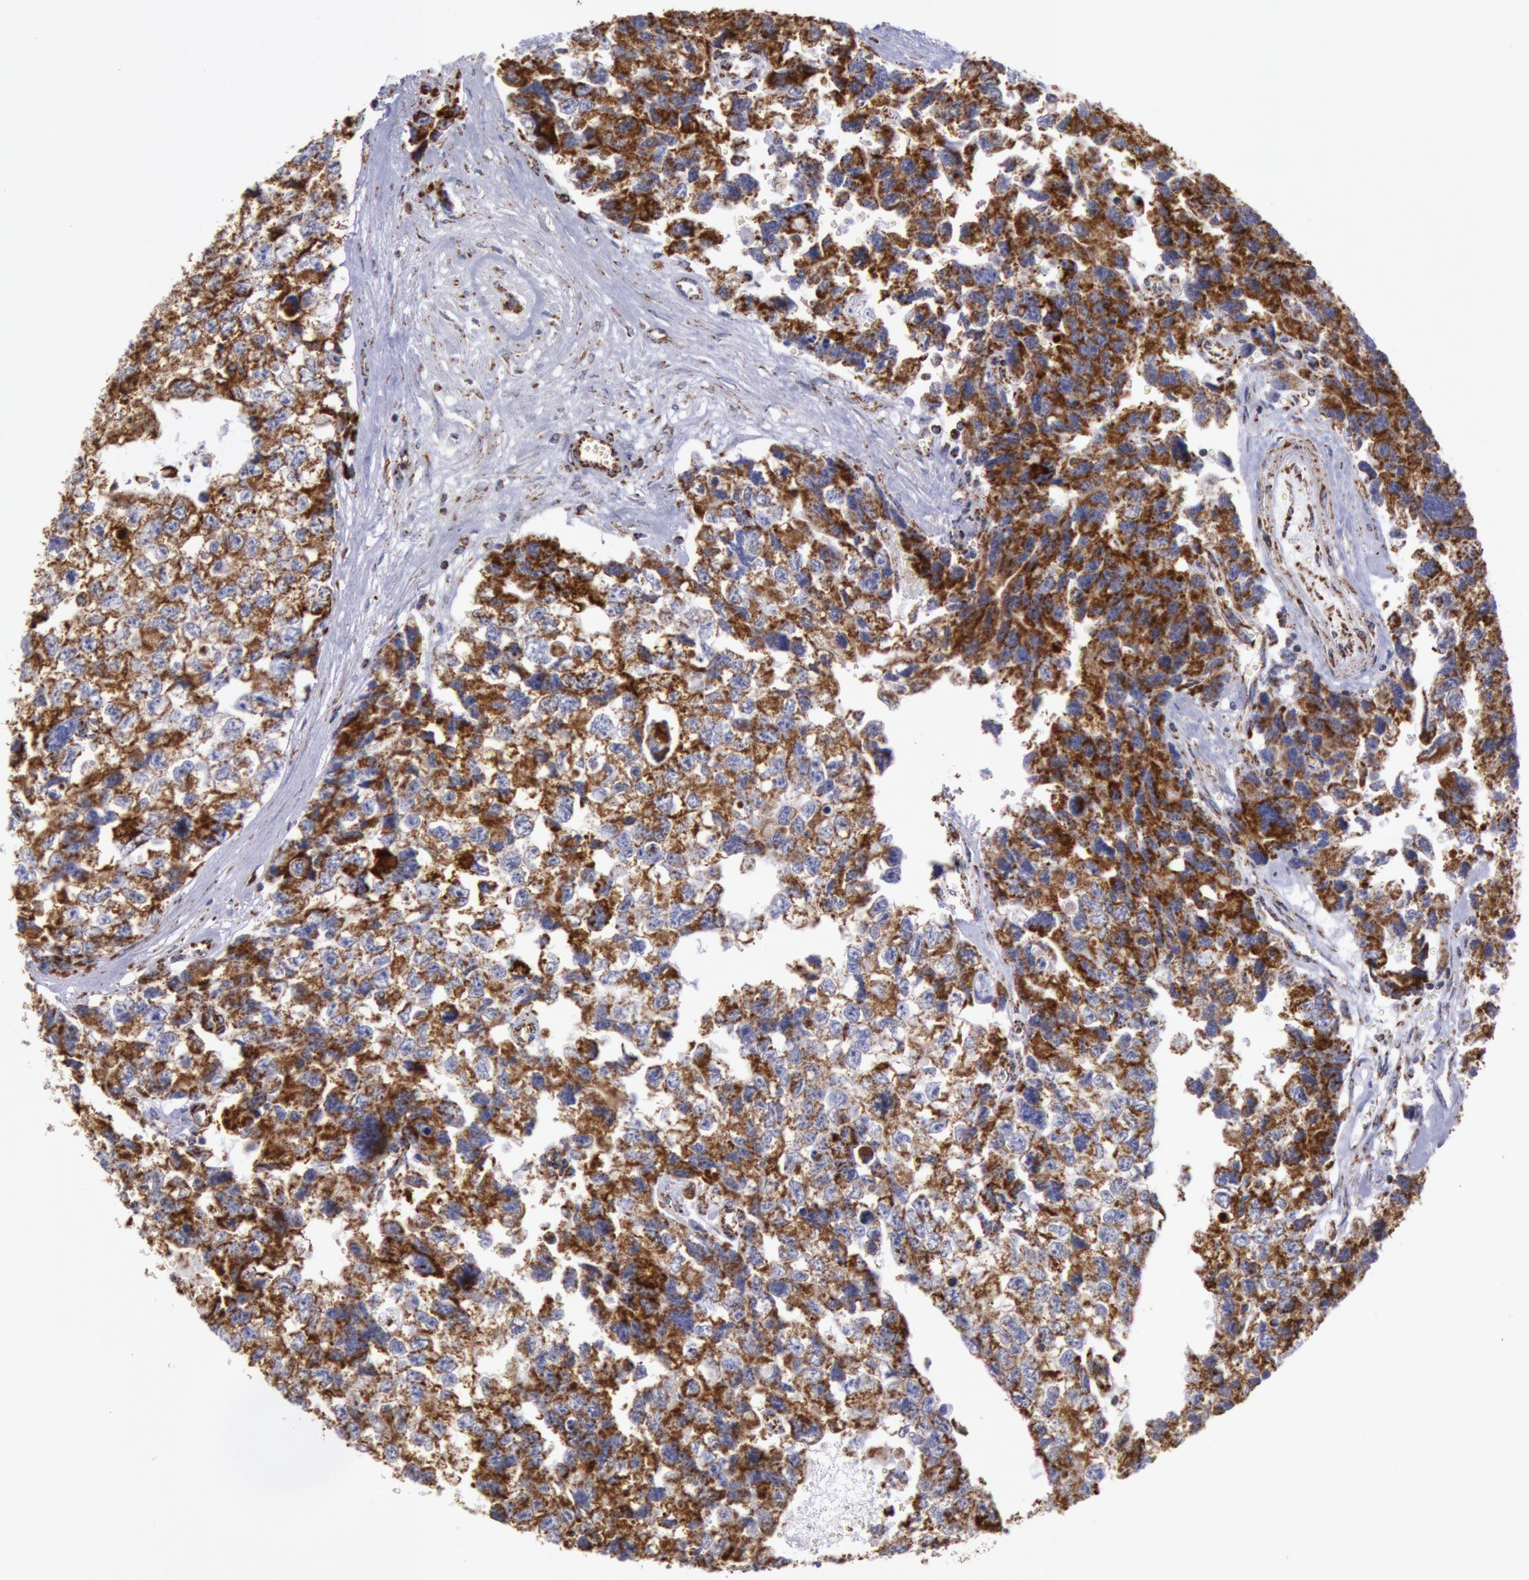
{"staining": {"intensity": "strong", "quantity": ">75%", "location": "cytoplasmic/membranous"}, "tissue": "testis cancer", "cell_type": "Tumor cells", "image_type": "cancer", "snomed": [{"axis": "morphology", "description": "Carcinoma, Embryonal, NOS"}, {"axis": "topography", "description": "Testis"}], "caption": "Tumor cells show strong cytoplasmic/membranous staining in approximately >75% of cells in testis cancer.", "gene": "CYC1", "patient": {"sex": "male", "age": 31}}